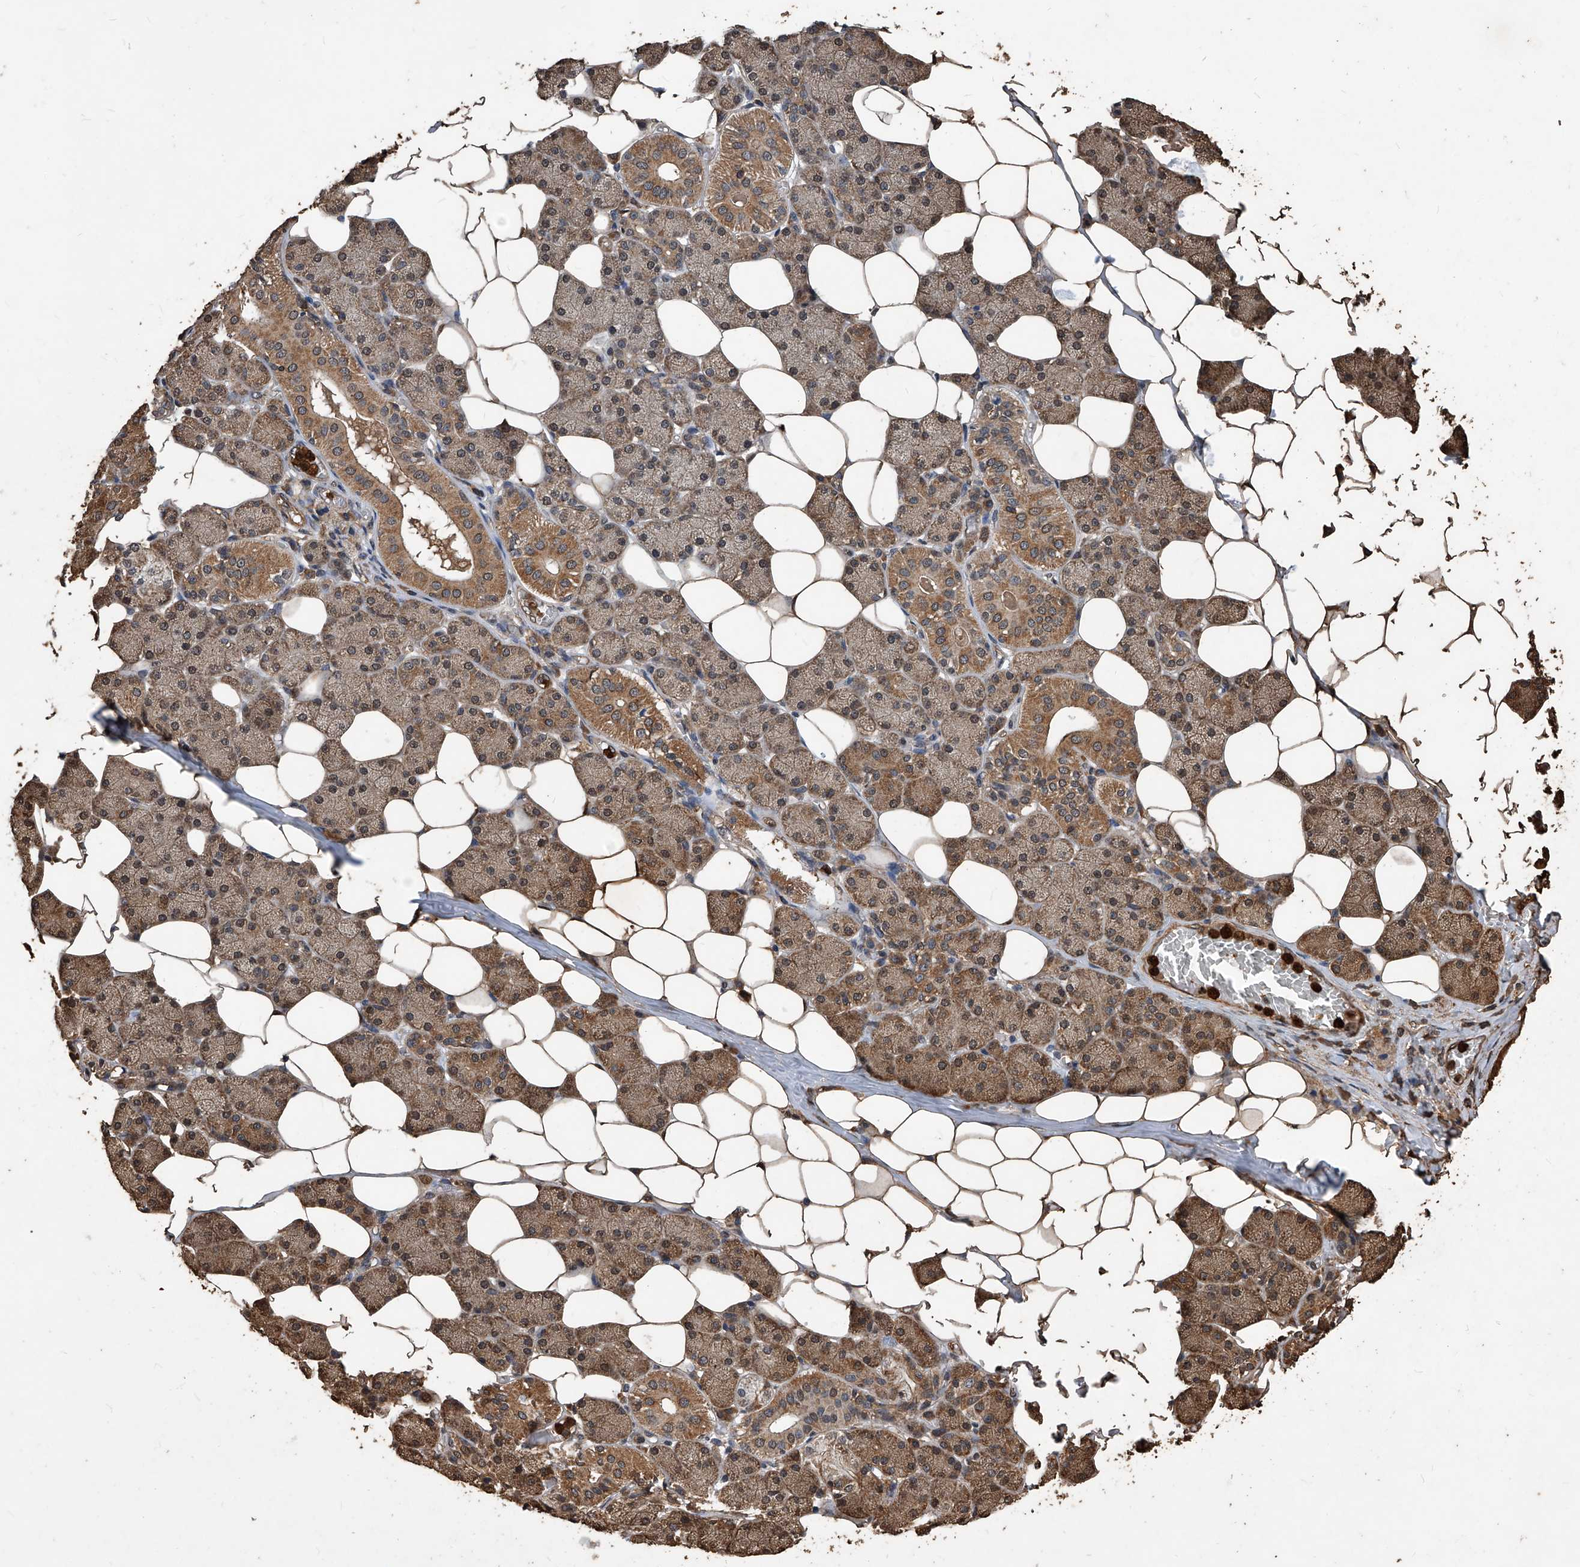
{"staining": {"intensity": "moderate", "quantity": ">75%", "location": "cytoplasmic/membranous"}, "tissue": "salivary gland", "cell_type": "Glandular cells", "image_type": "normal", "snomed": [{"axis": "morphology", "description": "Normal tissue, NOS"}, {"axis": "topography", "description": "Salivary gland"}], "caption": "IHC of normal human salivary gland demonstrates medium levels of moderate cytoplasmic/membranous positivity in about >75% of glandular cells. IHC stains the protein of interest in brown and the nuclei are stained blue.", "gene": "UCP2", "patient": {"sex": "female", "age": 33}}